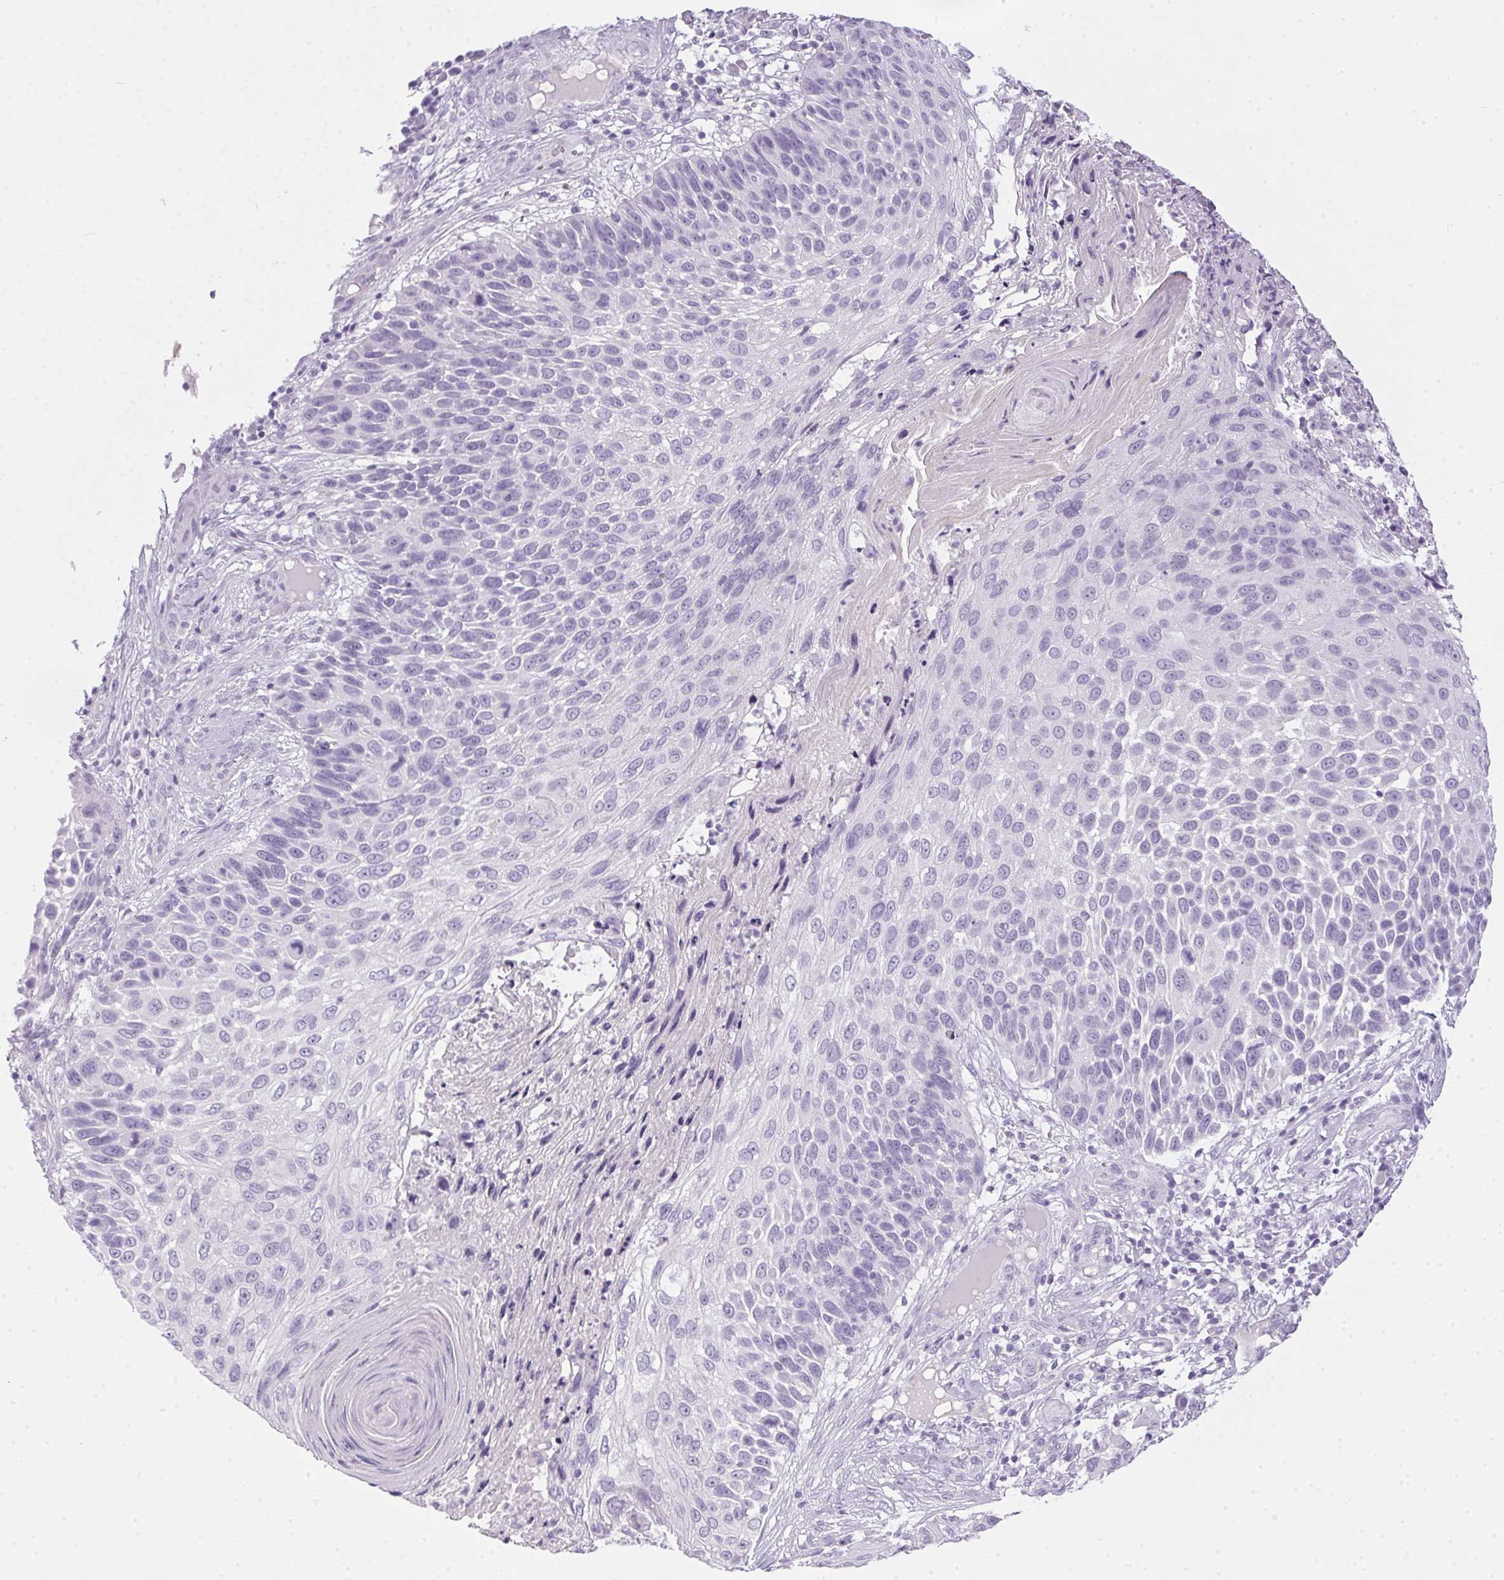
{"staining": {"intensity": "negative", "quantity": "none", "location": "none"}, "tissue": "skin cancer", "cell_type": "Tumor cells", "image_type": "cancer", "snomed": [{"axis": "morphology", "description": "Squamous cell carcinoma, NOS"}, {"axis": "topography", "description": "Skin"}], "caption": "High magnification brightfield microscopy of skin cancer (squamous cell carcinoma) stained with DAB (brown) and counterstained with hematoxylin (blue): tumor cells show no significant positivity.", "gene": "POPDC2", "patient": {"sex": "male", "age": 92}}